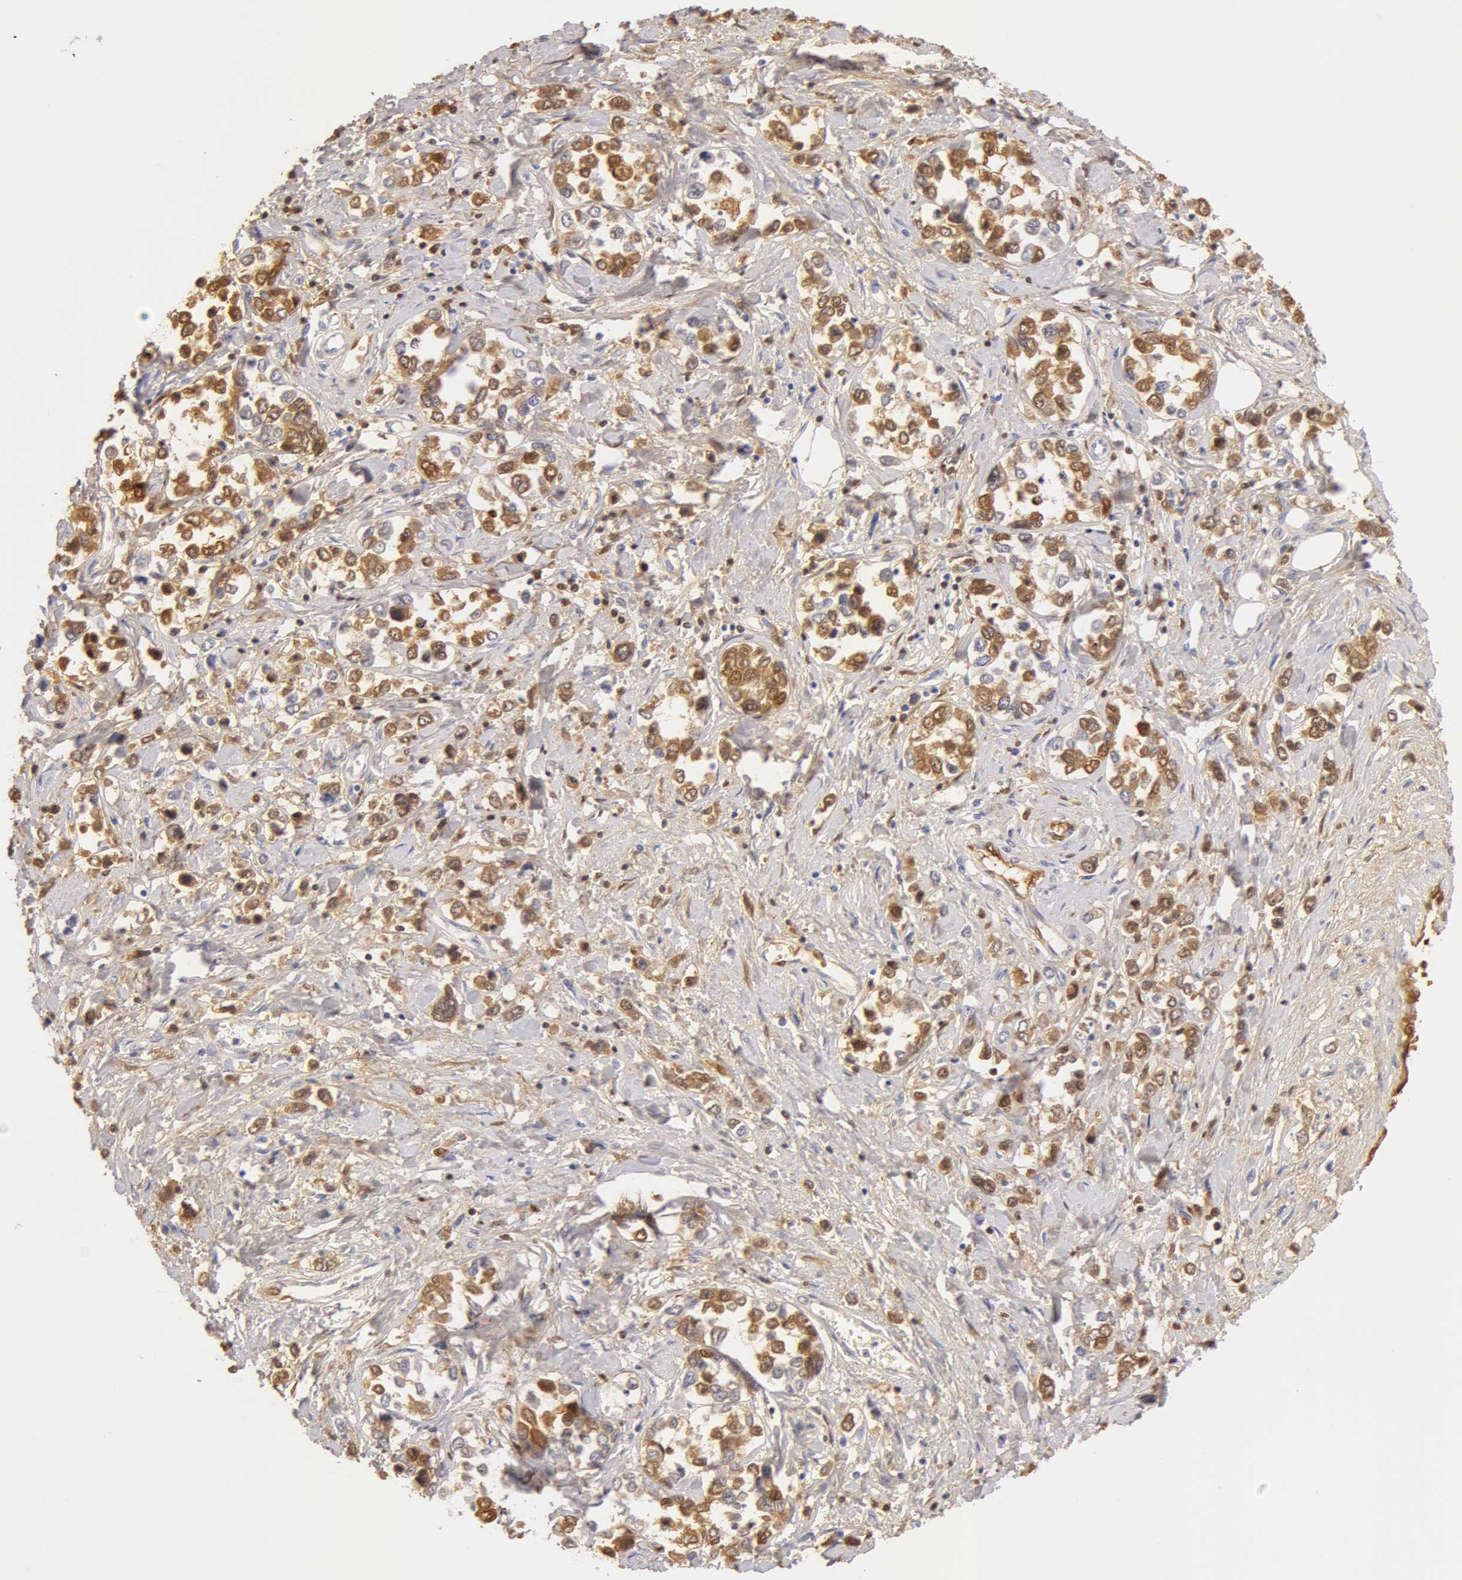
{"staining": {"intensity": "weak", "quantity": "25%-75%", "location": "cytoplasmic/membranous"}, "tissue": "stomach cancer", "cell_type": "Tumor cells", "image_type": "cancer", "snomed": [{"axis": "morphology", "description": "Adenocarcinoma, NOS"}, {"axis": "topography", "description": "Stomach, upper"}], "caption": "Brown immunohistochemical staining in adenocarcinoma (stomach) reveals weak cytoplasmic/membranous positivity in approximately 25%-75% of tumor cells. Using DAB (3,3'-diaminobenzidine) (brown) and hematoxylin (blue) stains, captured at high magnification using brightfield microscopy.", "gene": "AHSG", "patient": {"sex": "male", "age": 76}}